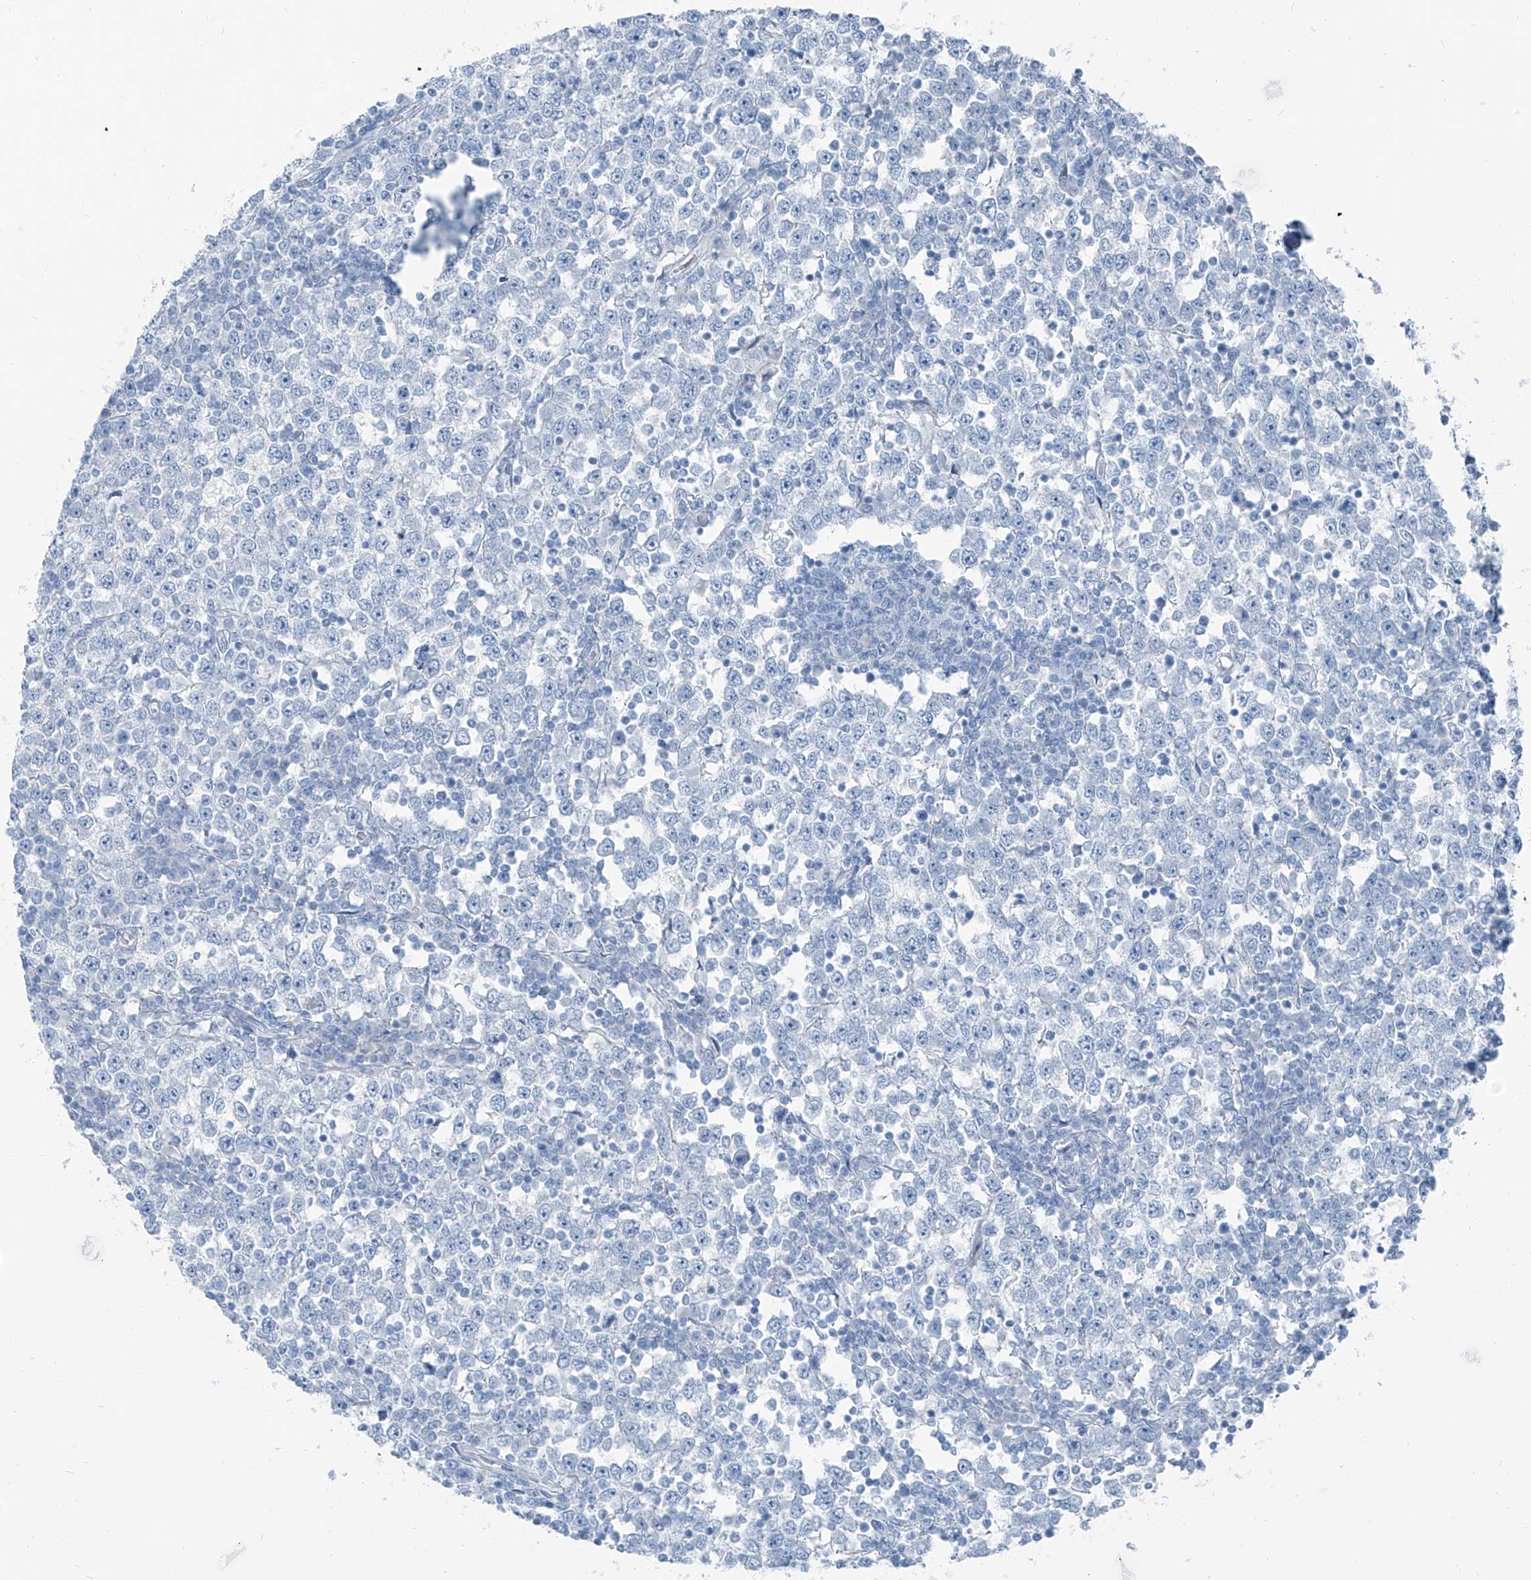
{"staining": {"intensity": "negative", "quantity": "none", "location": "none"}, "tissue": "testis cancer", "cell_type": "Tumor cells", "image_type": "cancer", "snomed": [{"axis": "morphology", "description": "Seminoma, NOS"}, {"axis": "topography", "description": "Testis"}], "caption": "Tumor cells show no significant protein expression in testis seminoma.", "gene": "RGN", "patient": {"sex": "male", "age": 65}}